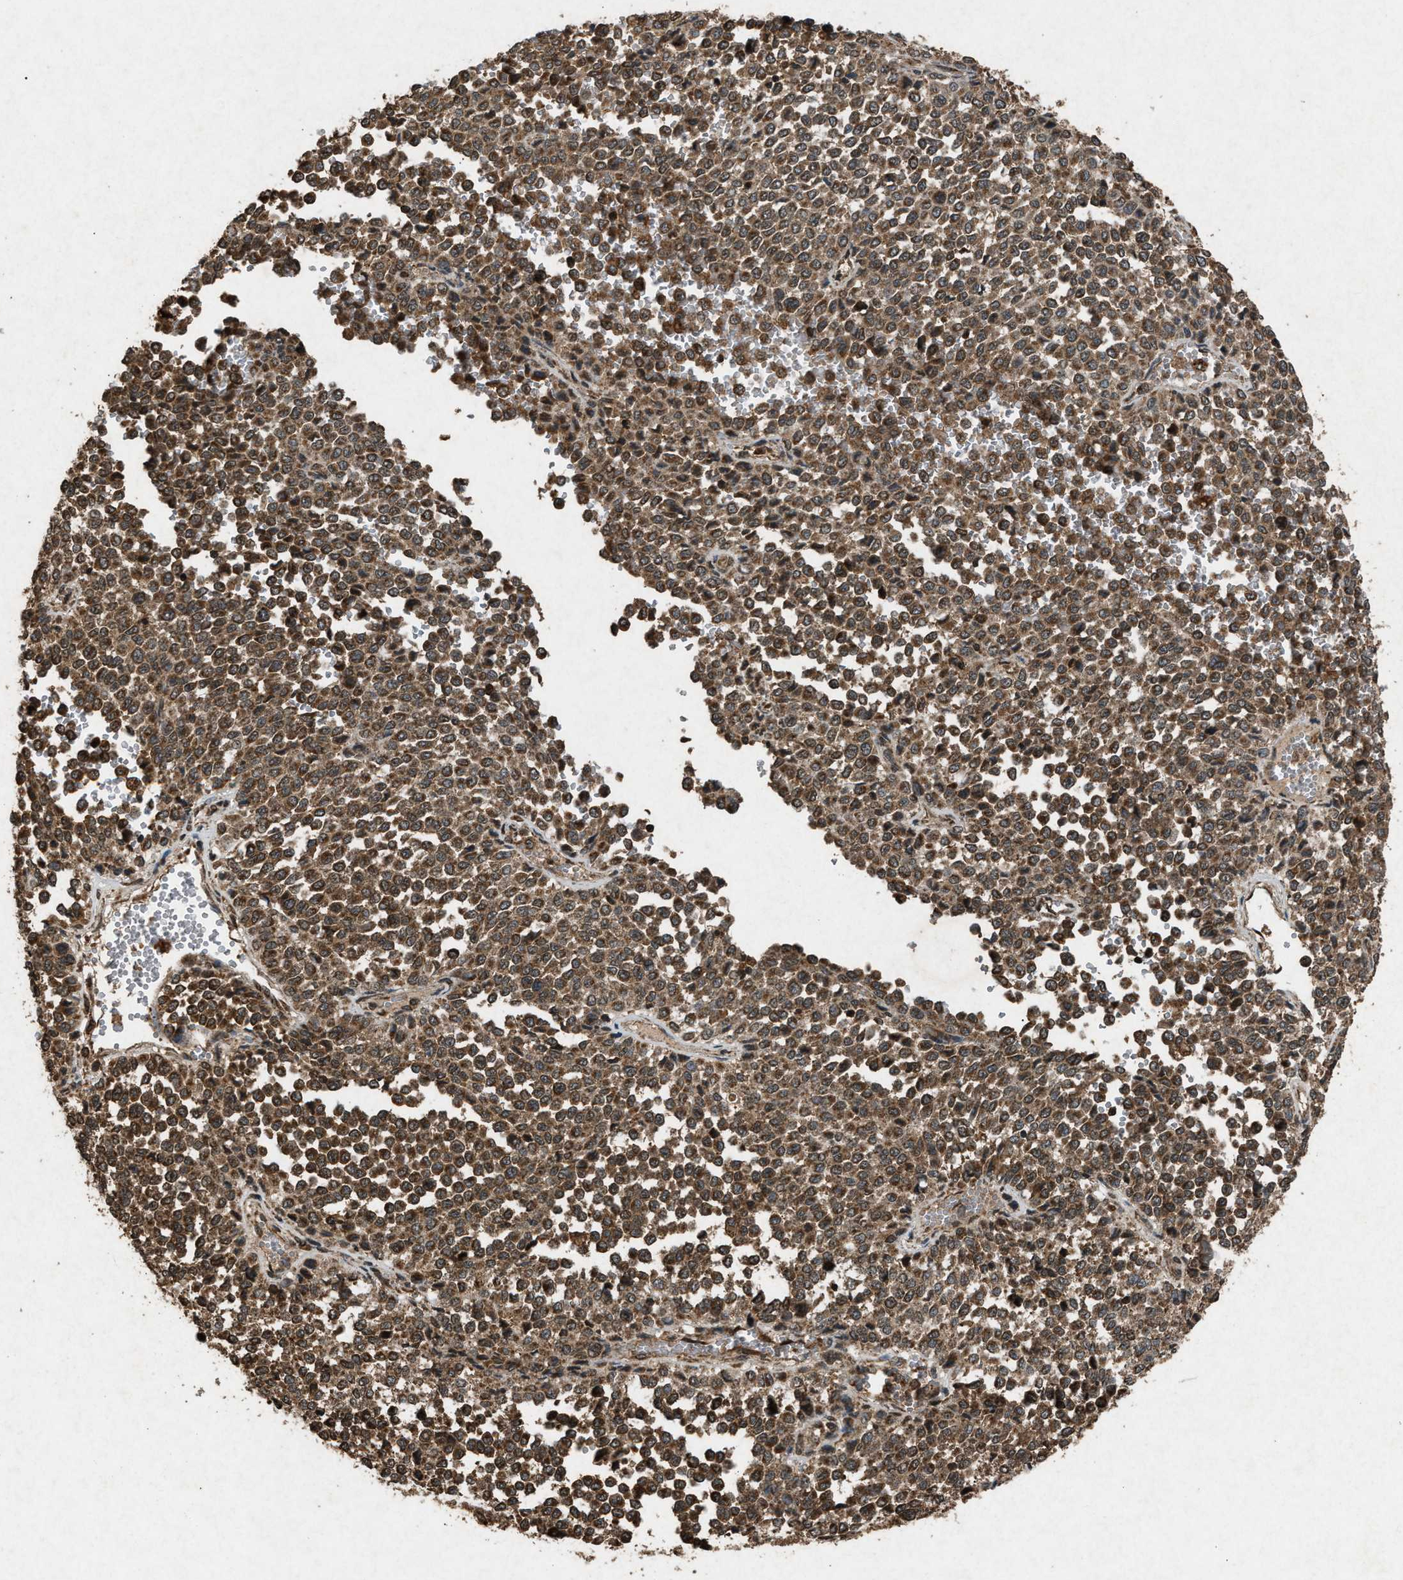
{"staining": {"intensity": "moderate", "quantity": ">75%", "location": "cytoplasmic/membranous"}, "tissue": "melanoma", "cell_type": "Tumor cells", "image_type": "cancer", "snomed": [{"axis": "morphology", "description": "Malignant melanoma, Metastatic site"}, {"axis": "topography", "description": "Pancreas"}], "caption": "Protein staining shows moderate cytoplasmic/membranous staining in about >75% of tumor cells in melanoma.", "gene": "OAS1", "patient": {"sex": "female", "age": 30}}